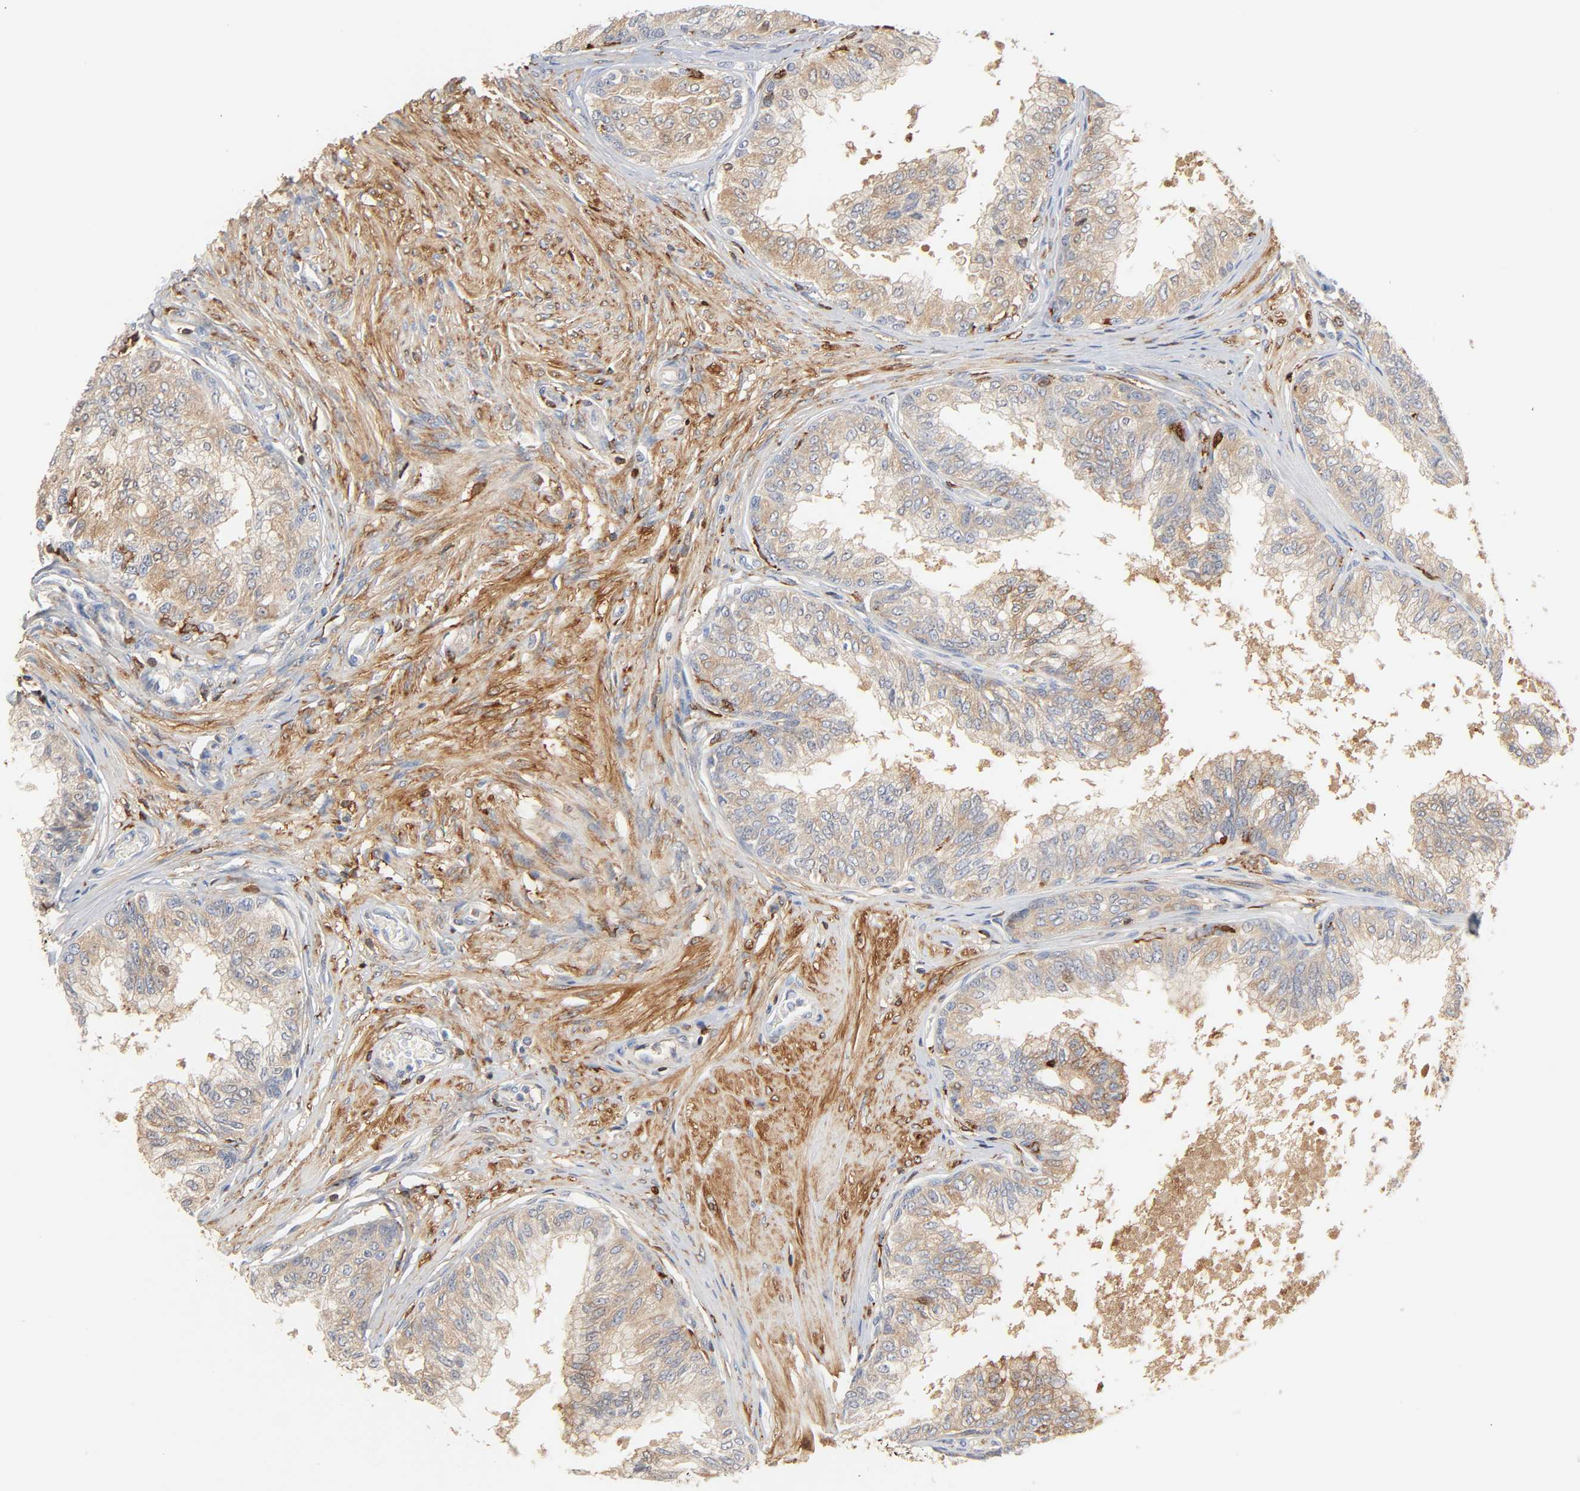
{"staining": {"intensity": "moderate", "quantity": ">75%", "location": "cytoplasmic/membranous"}, "tissue": "prostate", "cell_type": "Glandular cells", "image_type": "normal", "snomed": [{"axis": "morphology", "description": "Normal tissue, NOS"}, {"axis": "topography", "description": "Prostate"}, {"axis": "topography", "description": "Seminal veicle"}], "caption": "Immunohistochemistry (IHC) (DAB) staining of benign human prostate exhibits moderate cytoplasmic/membranous protein positivity in approximately >75% of glandular cells. (Stains: DAB in brown, nuclei in blue, Microscopy: brightfield microscopy at high magnification).", "gene": "BIN1", "patient": {"sex": "male", "age": 60}}